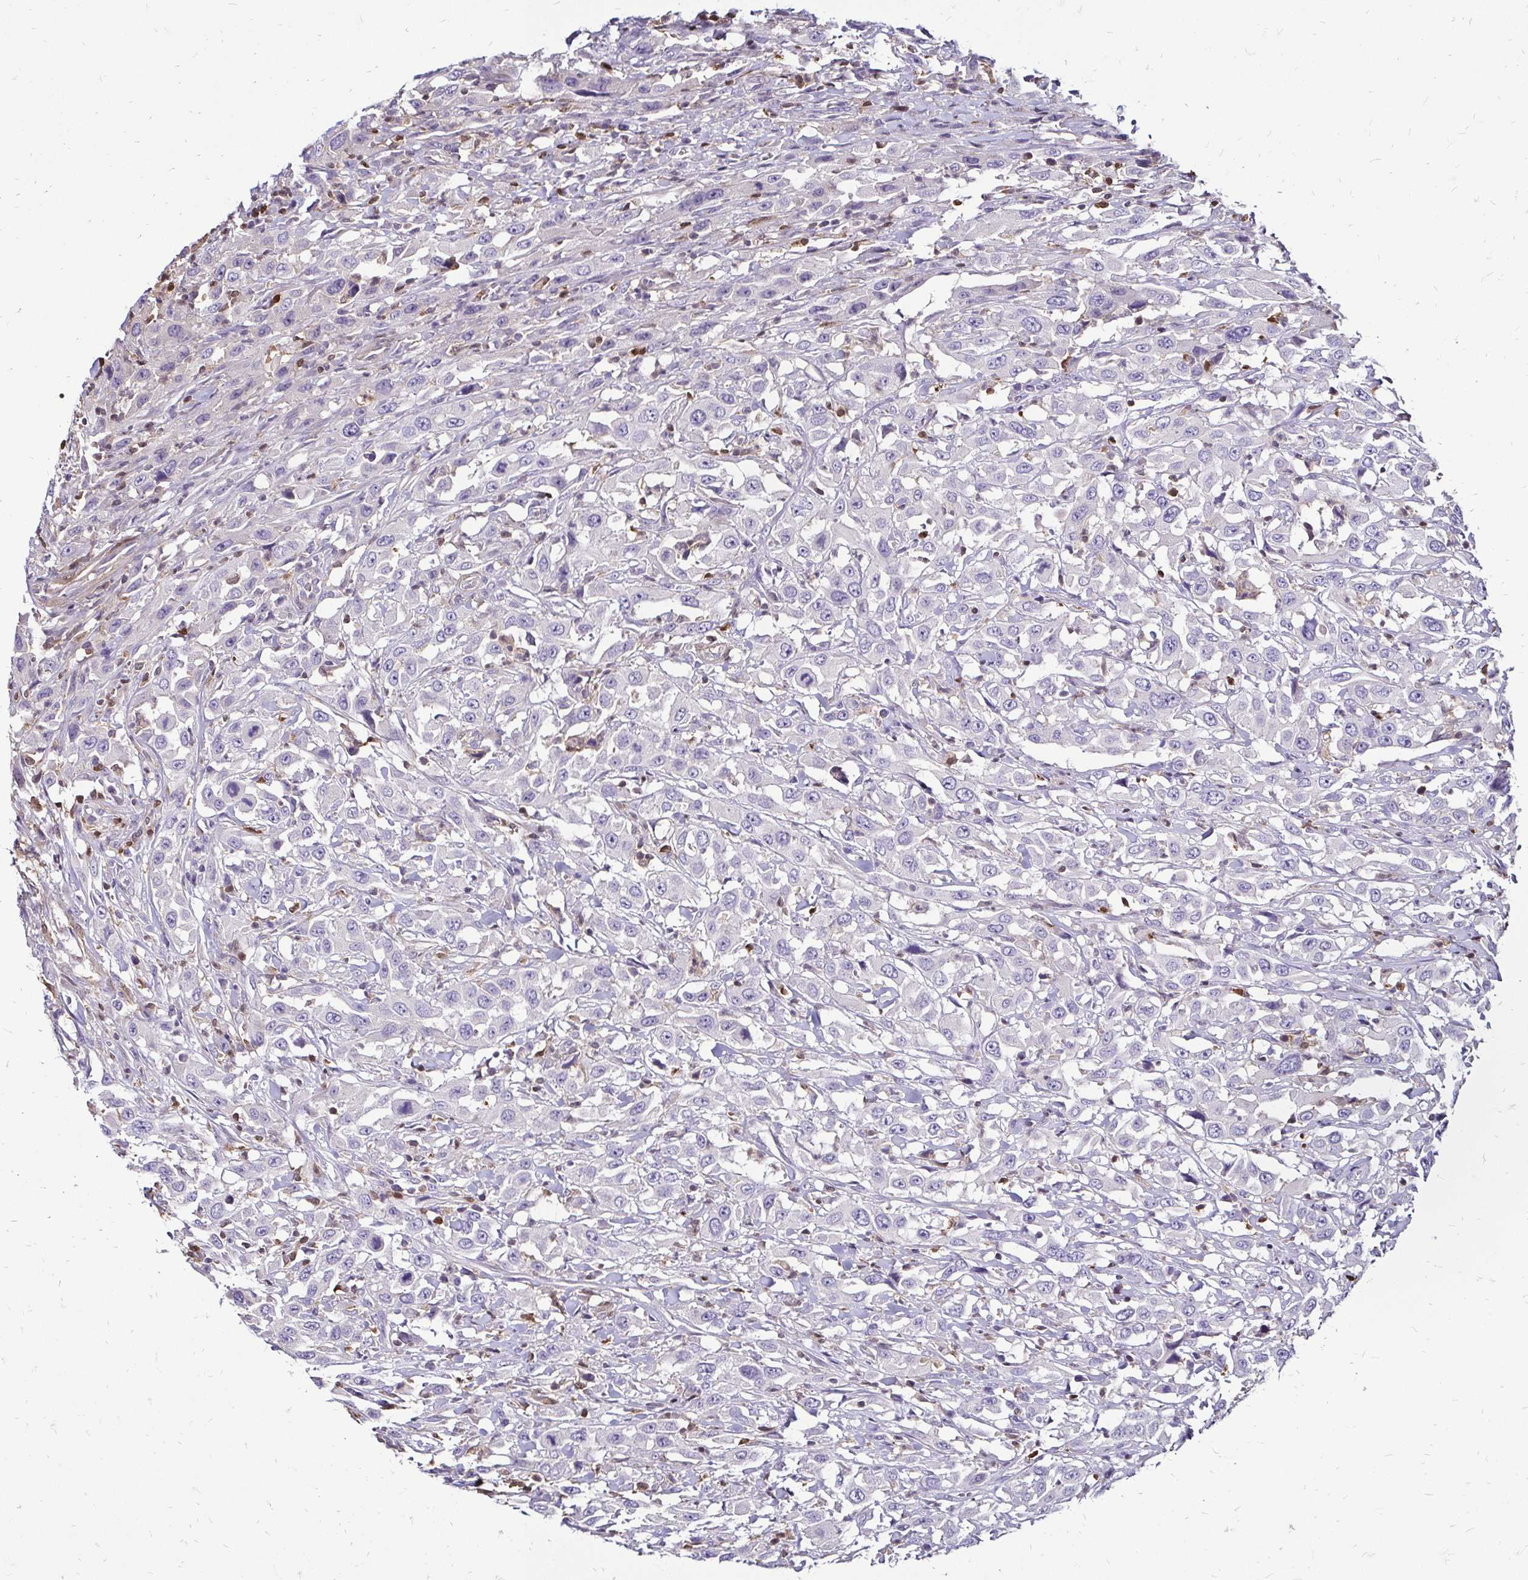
{"staining": {"intensity": "negative", "quantity": "none", "location": "none"}, "tissue": "urothelial cancer", "cell_type": "Tumor cells", "image_type": "cancer", "snomed": [{"axis": "morphology", "description": "Urothelial carcinoma, High grade"}, {"axis": "topography", "description": "Urinary bladder"}], "caption": "There is no significant staining in tumor cells of urothelial cancer.", "gene": "ZFP1", "patient": {"sex": "male", "age": 61}}